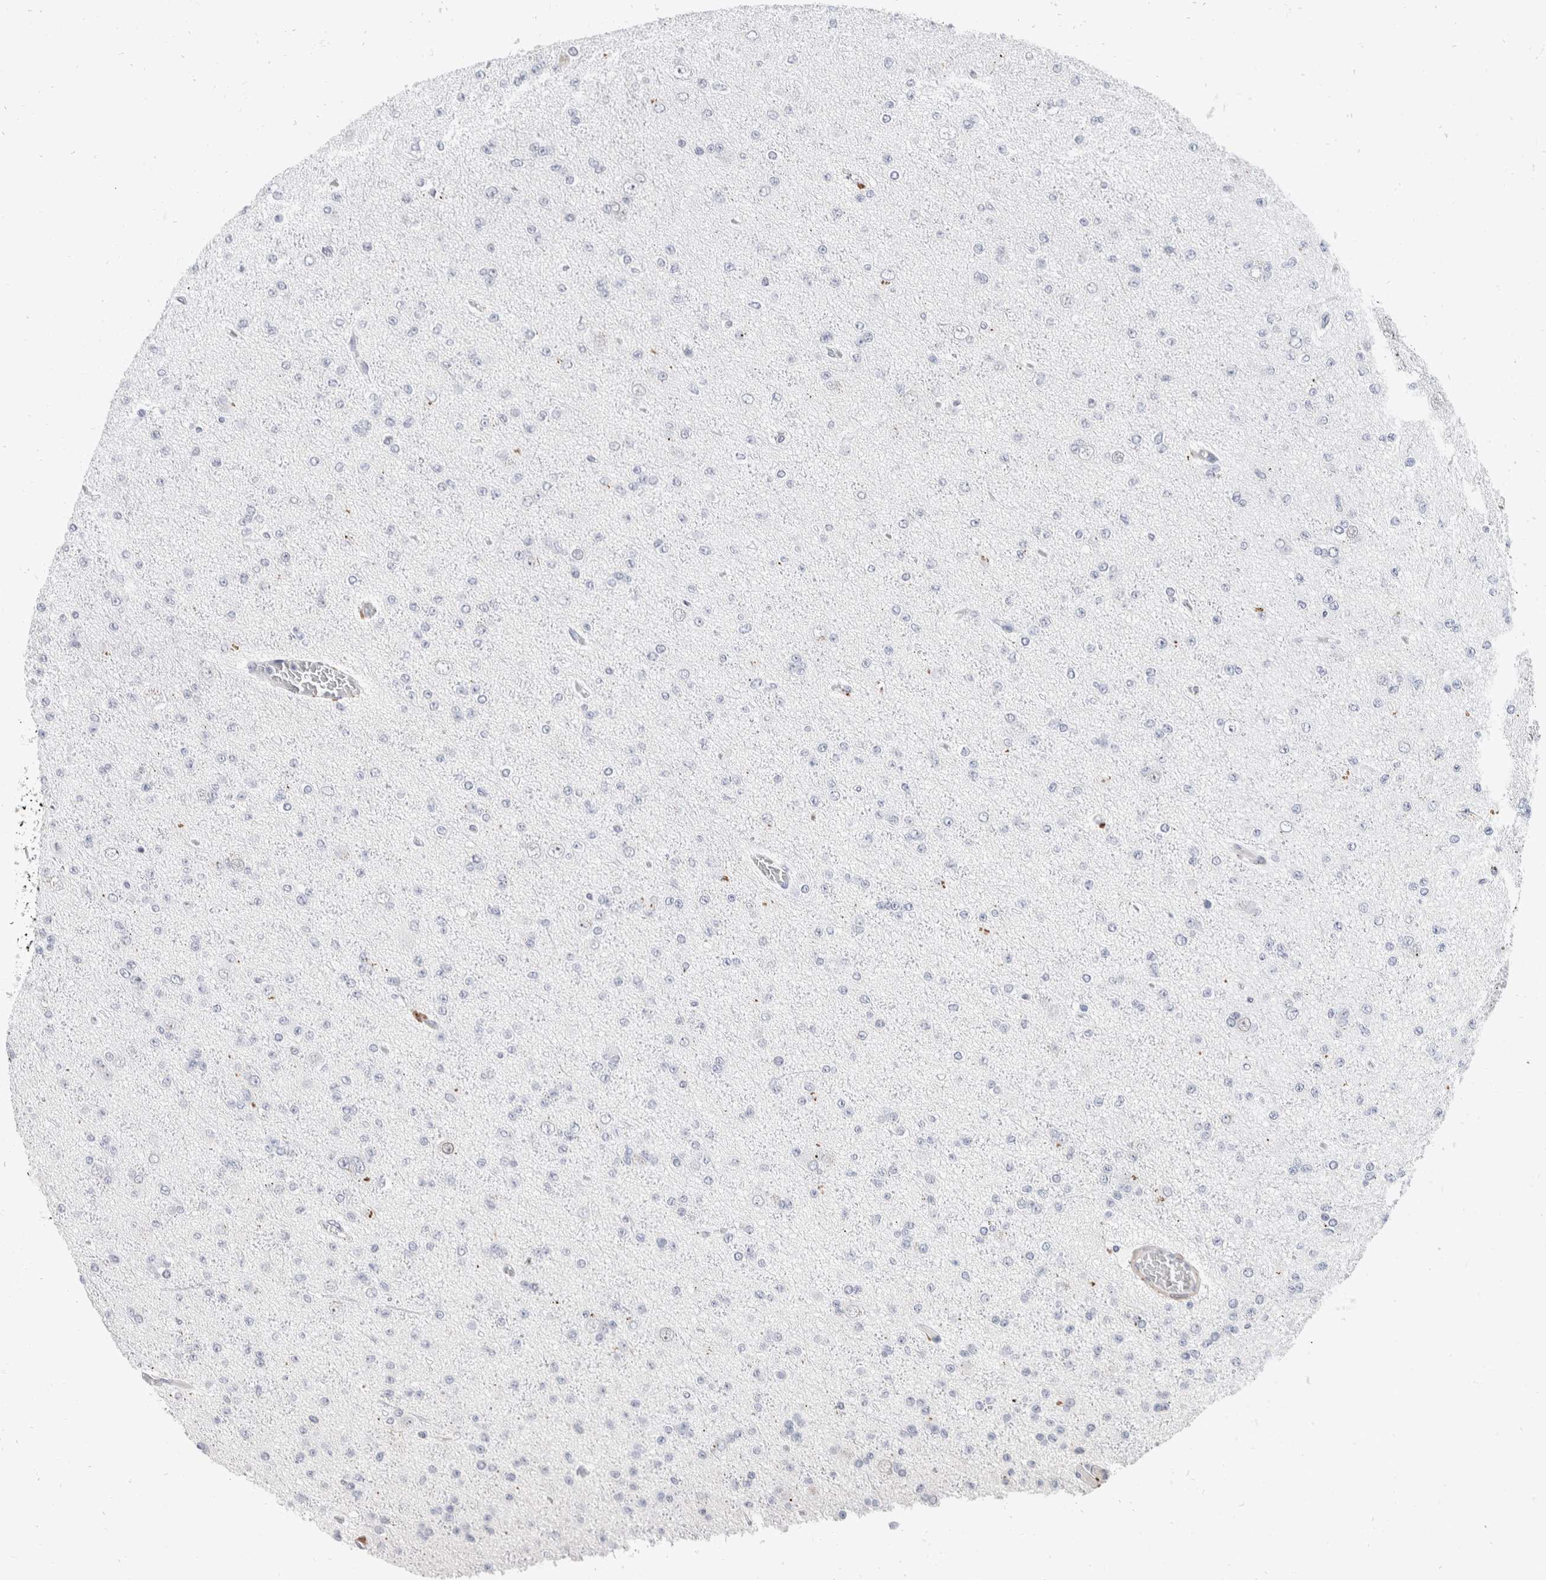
{"staining": {"intensity": "negative", "quantity": "none", "location": "none"}, "tissue": "glioma", "cell_type": "Tumor cells", "image_type": "cancer", "snomed": [{"axis": "morphology", "description": "Glioma, malignant, Low grade"}, {"axis": "topography", "description": "Brain"}], "caption": "DAB immunohistochemical staining of human glioma displays no significant expression in tumor cells.", "gene": "CATSPERD", "patient": {"sex": "female", "age": 22}}